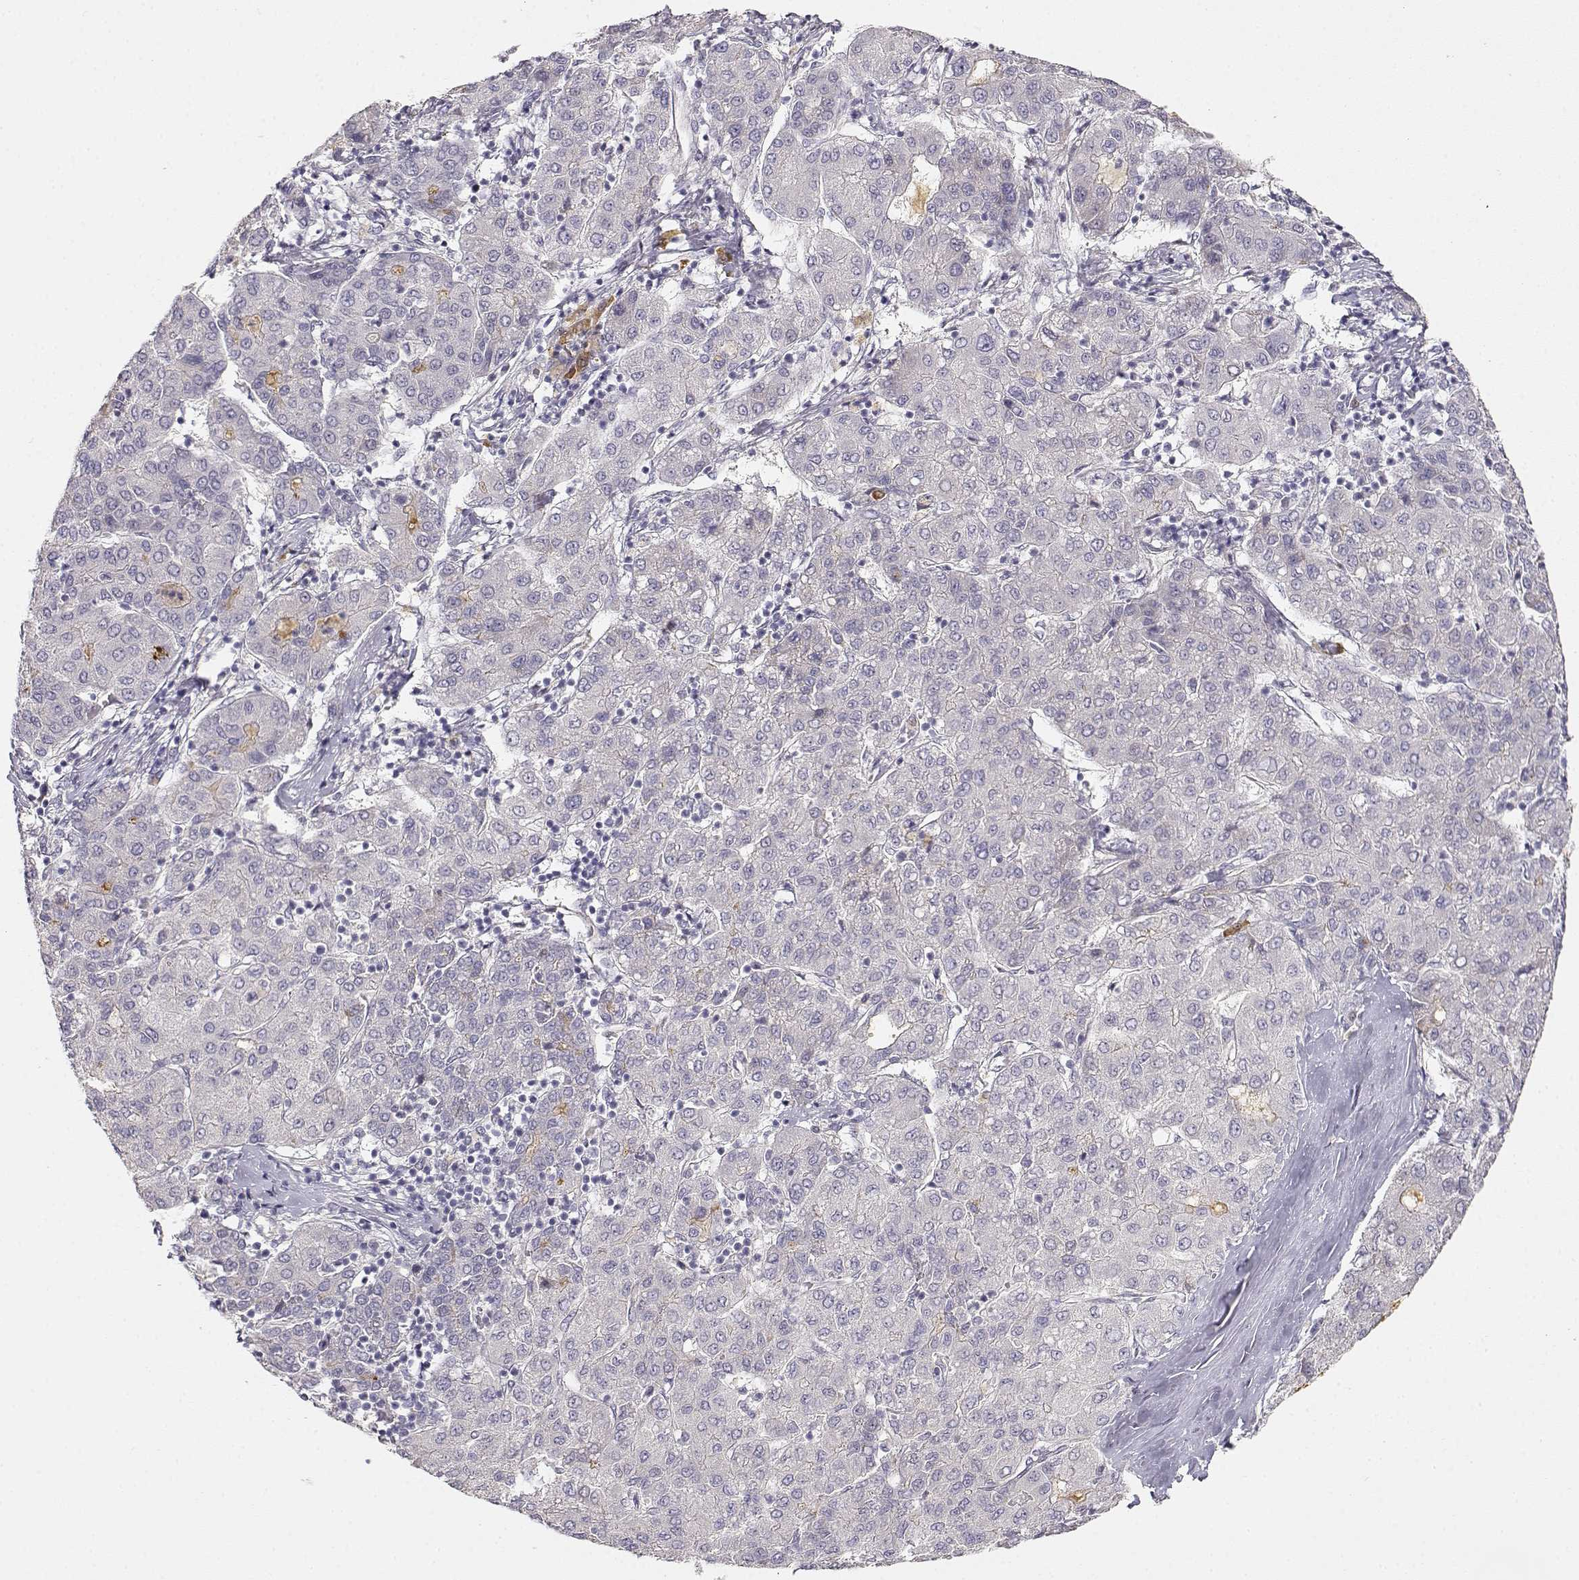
{"staining": {"intensity": "negative", "quantity": "none", "location": "none"}, "tissue": "liver cancer", "cell_type": "Tumor cells", "image_type": "cancer", "snomed": [{"axis": "morphology", "description": "Carcinoma, Hepatocellular, NOS"}, {"axis": "topography", "description": "Liver"}], "caption": "There is no significant staining in tumor cells of hepatocellular carcinoma (liver).", "gene": "EAF2", "patient": {"sex": "male", "age": 65}}